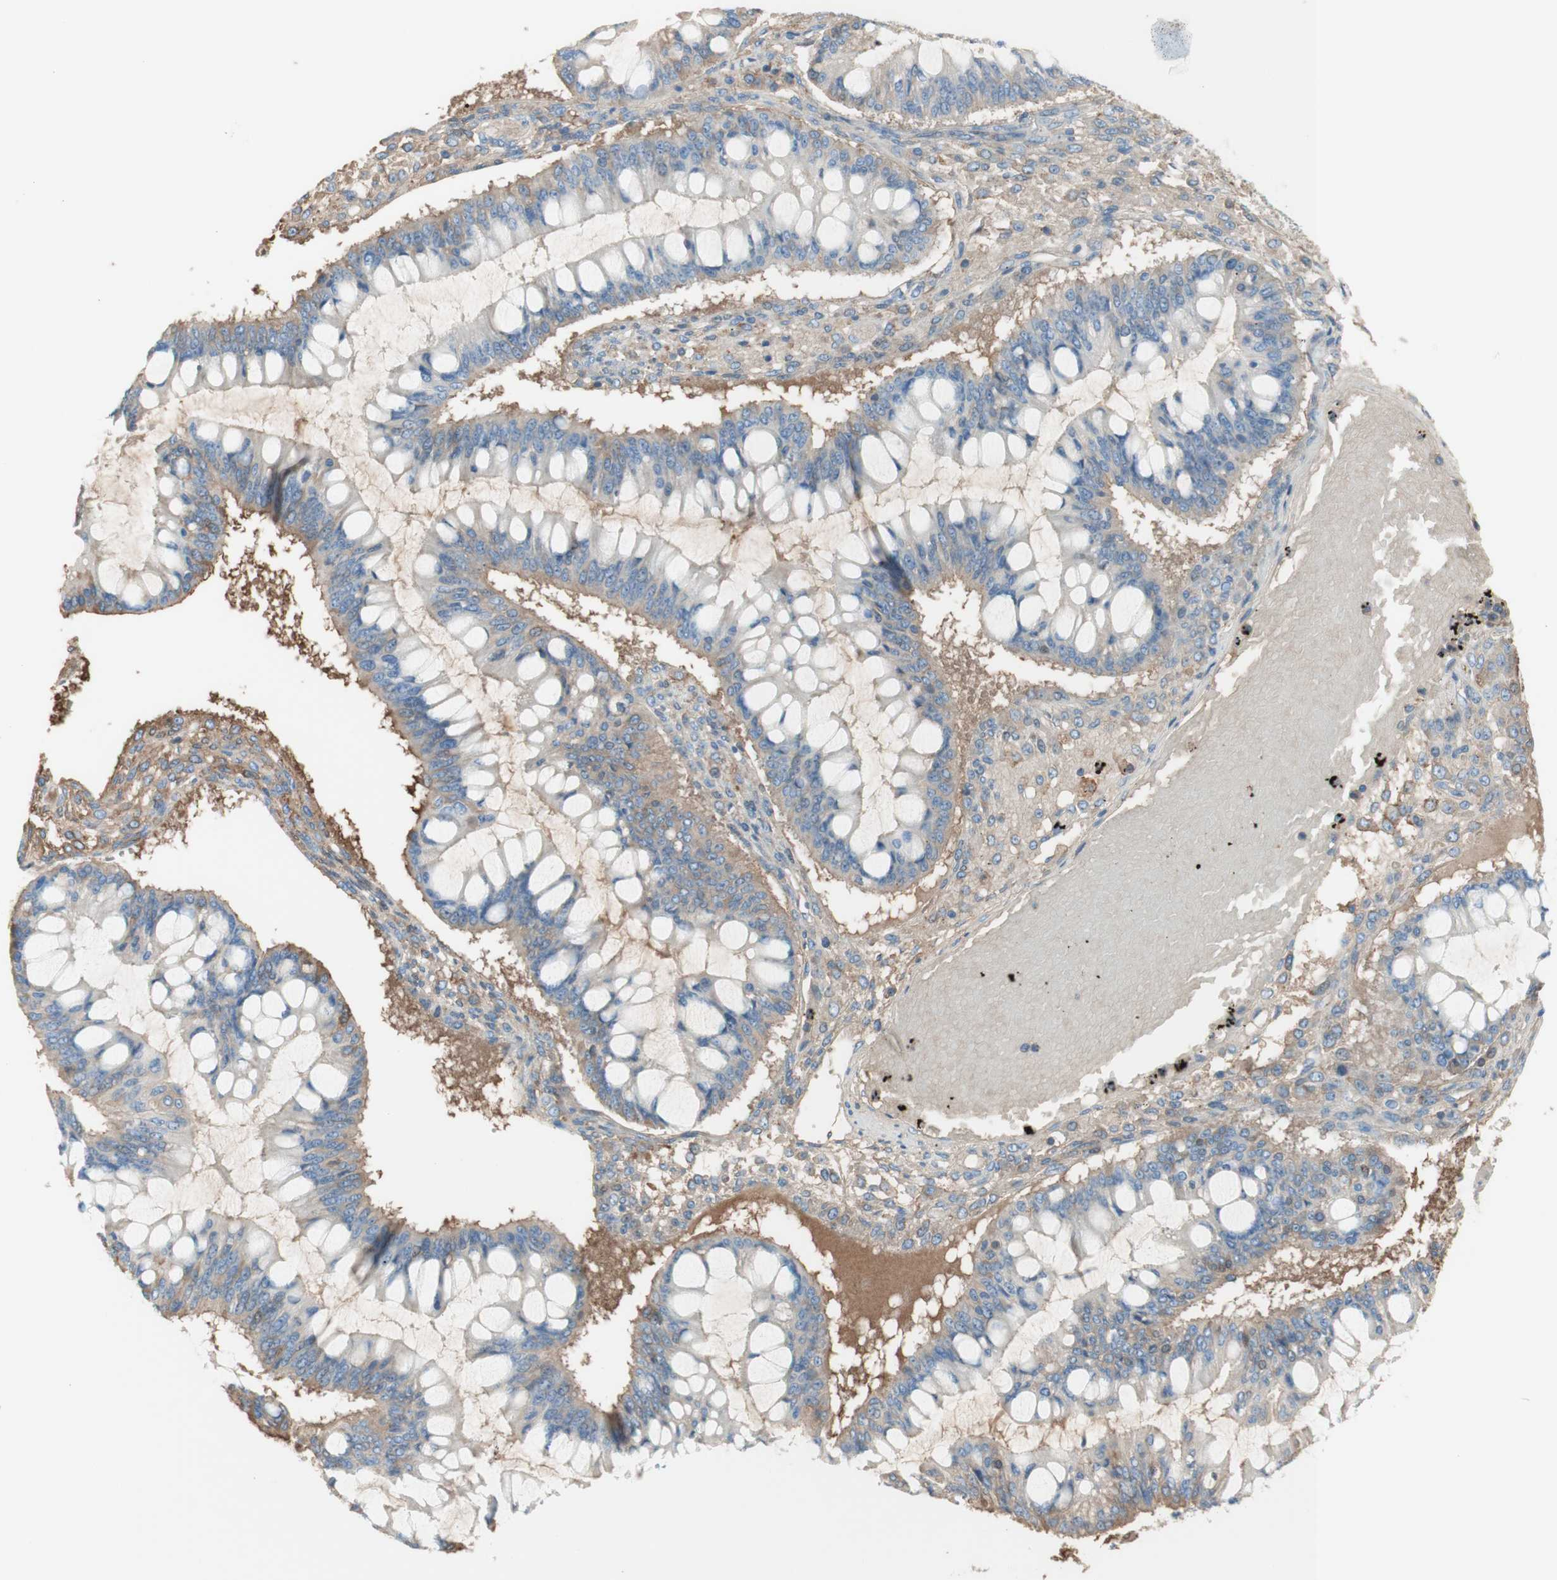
{"staining": {"intensity": "weak", "quantity": ">75%", "location": "cytoplasmic/membranous"}, "tissue": "ovarian cancer", "cell_type": "Tumor cells", "image_type": "cancer", "snomed": [{"axis": "morphology", "description": "Cystadenocarcinoma, mucinous, NOS"}, {"axis": "topography", "description": "Ovary"}], "caption": "The micrograph displays immunohistochemical staining of mucinous cystadenocarcinoma (ovarian). There is weak cytoplasmic/membranous staining is present in approximately >75% of tumor cells. Nuclei are stained in blue.", "gene": "KNG1", "patient": {"sex": "female", "age": 73}}